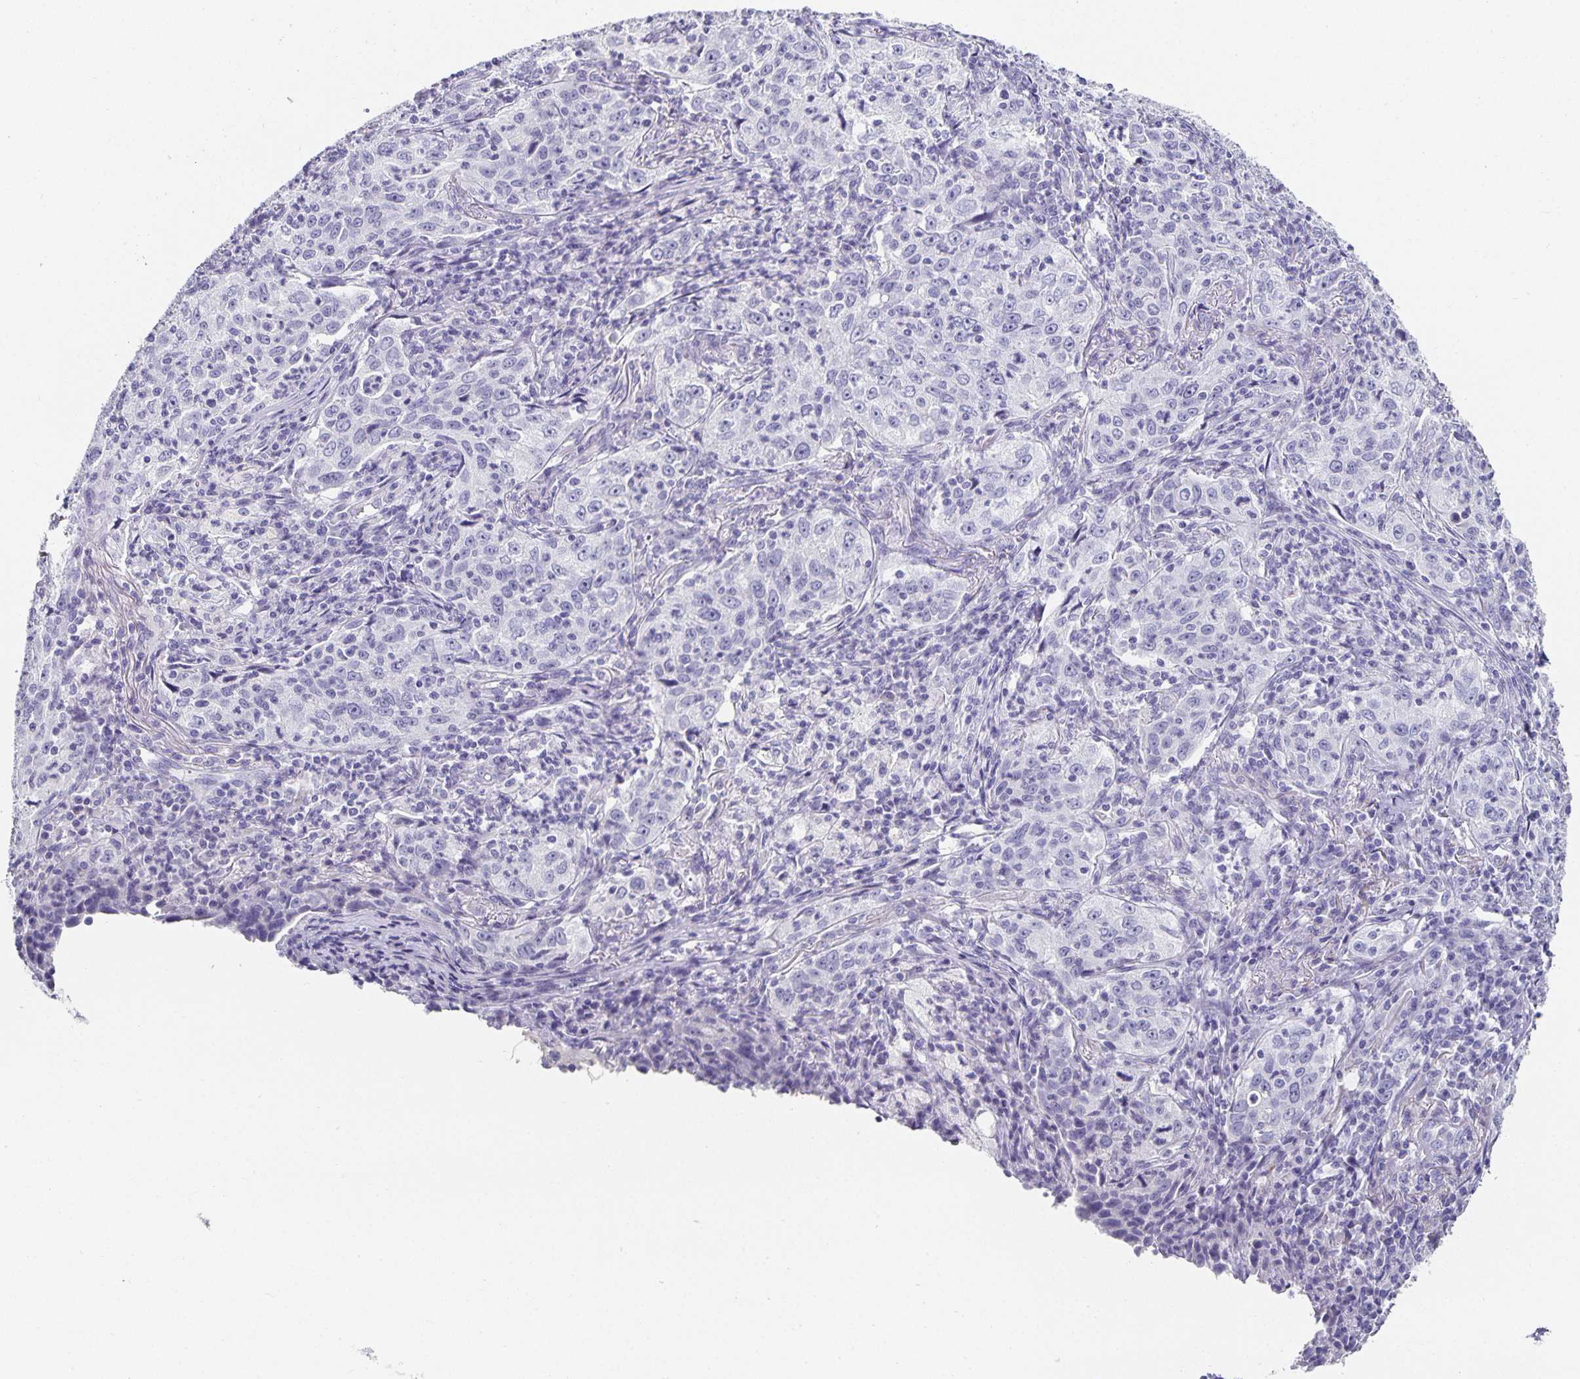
{"staining": {"intensity": "negative", "quantity": "none", "location": "none"}, "tissue": "lung cancer", "cell_type": "Tumor cells", "image_type": "cancer", "snomed": [{"axis": "morphology", "description": "Squamous cell carcinoma, NOS"}, {"axis": "topography", "description": "Lung"}], "caption": "This is an IHC photomicrograph of human lung cancer (squamous cell carcinoma). There is no staining in tumor cells.", "gene": "CHGA", "patient": {"sex": "male", "age": 71}}